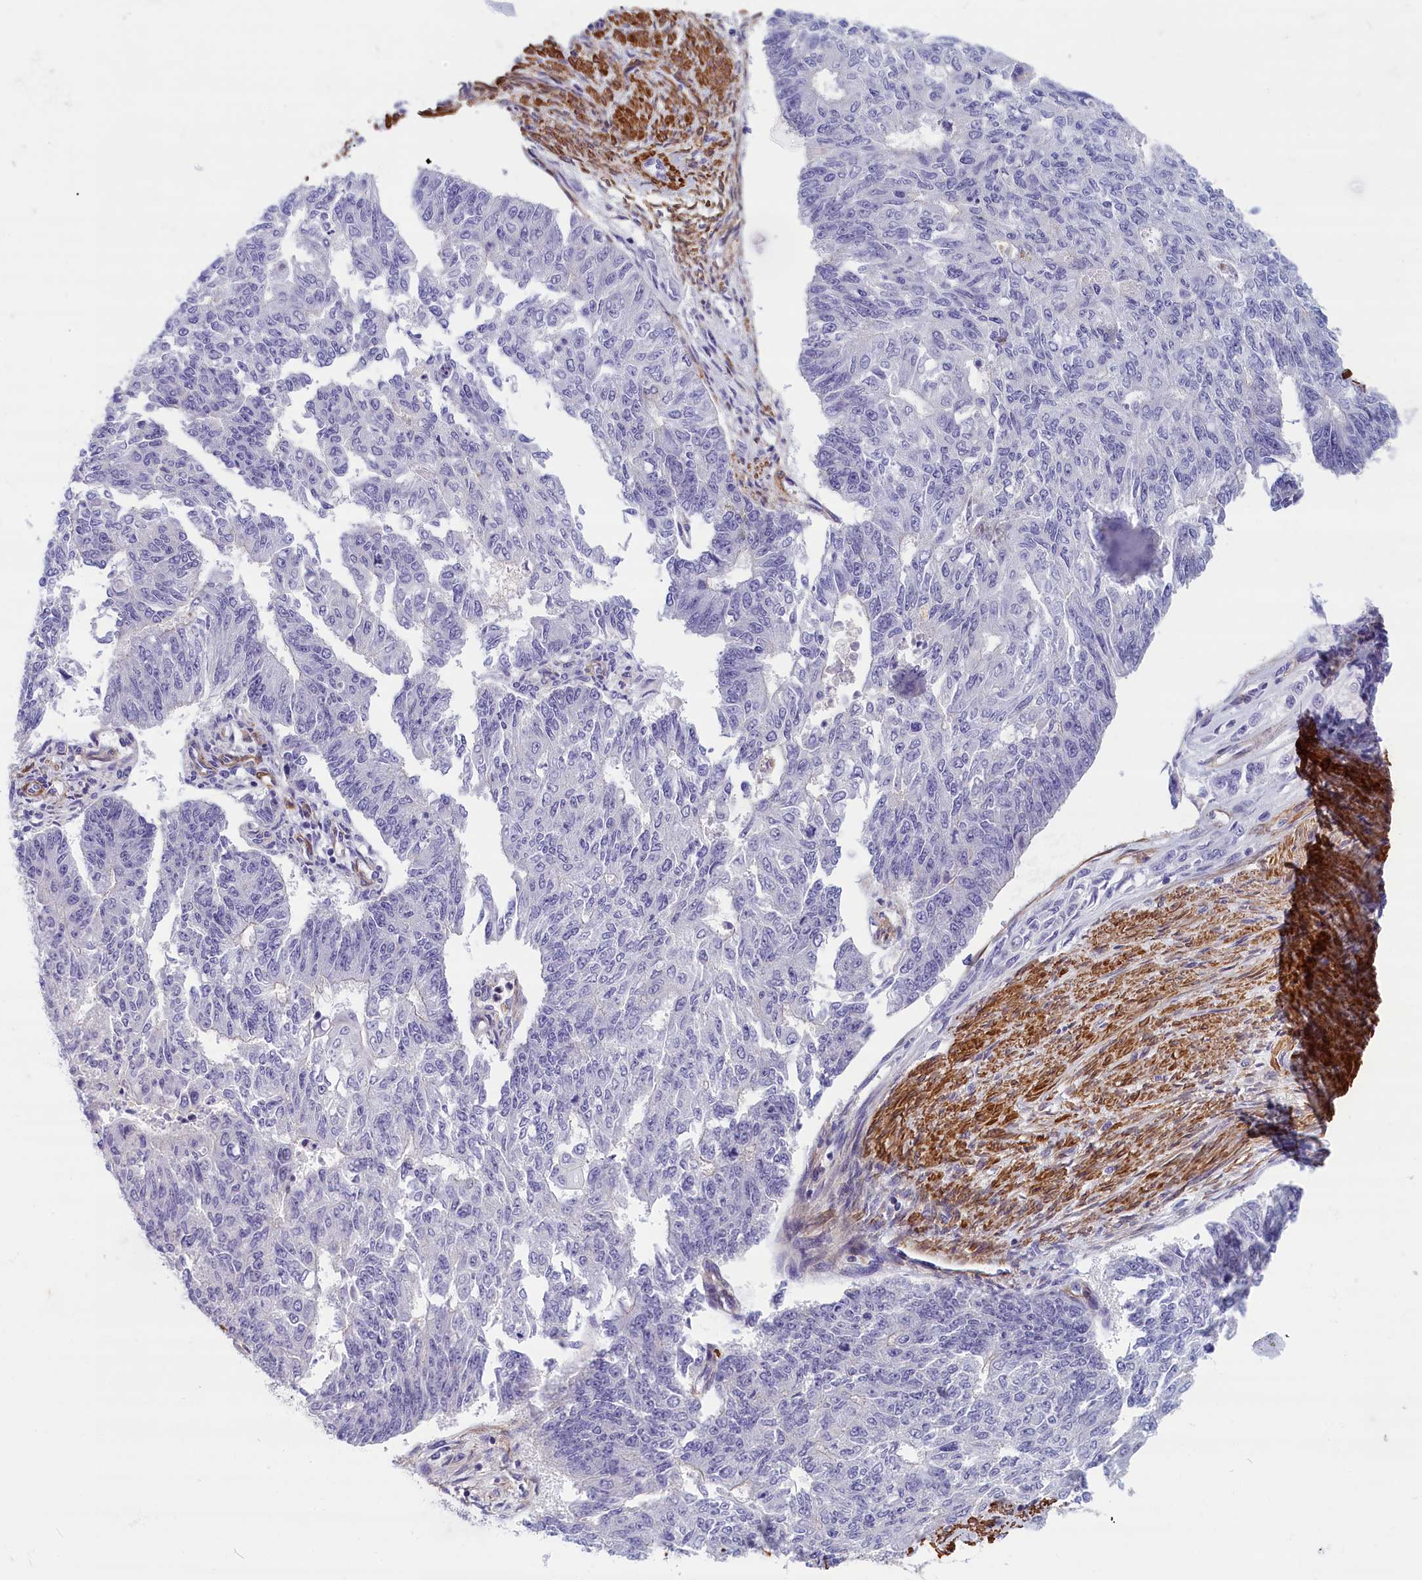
{"staining": {"intensity": "negative", "quantity": "none", "location": "none"}, "tissue": "endometrial cancer", "cell_type": "Tumor cells", "image_type": "cancer", "snomed": [{"axis": "morphology", "description": "Adenocarcinoma, NOS"}, {"axis": "topography", "description": "Endometrium"}], "caption": "Tumor cells are negative for protein expression in human adenocarcinoma (endometrial).", "gene": "BCL2L13", "patient": {"sex": "female", "age": 32}}